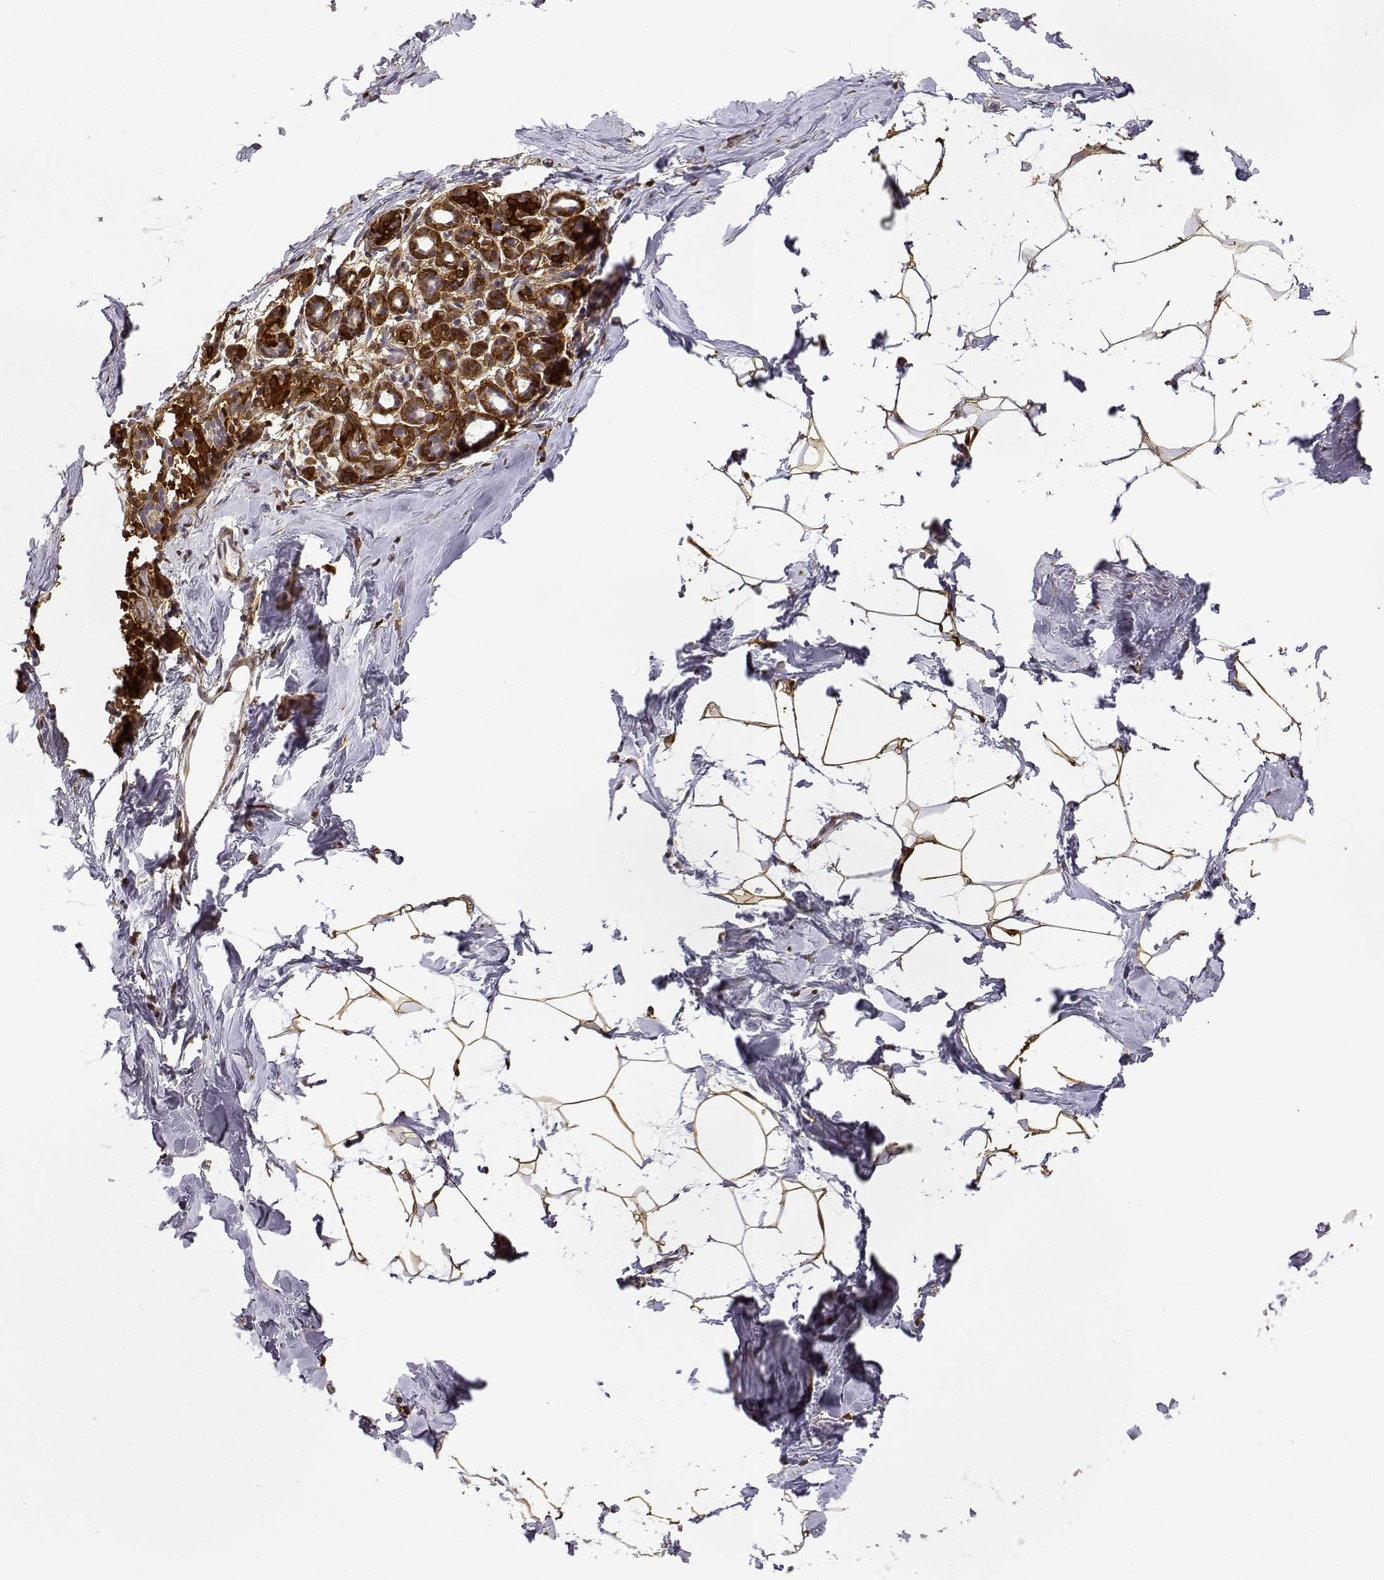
{"staining": {"intensity": "moderate", "quantity": ">75%", "location": "cytoplasmic/membranous"}, "tissue": "breast", "cell_type": "Adipocytes", "image_type": "normal", "snomed": [{"axis": "morphology", "description": "Normal tissue, NOS"}, {"axis": "topography", "description": "Breast"}], "caption": "The immunohistochemical stain highlights moderate cytoplasmic/membranous staining in adipocytes of benign breast.", "gene": "PHGDH", "patient": {"sex": "female", "age": 32}}